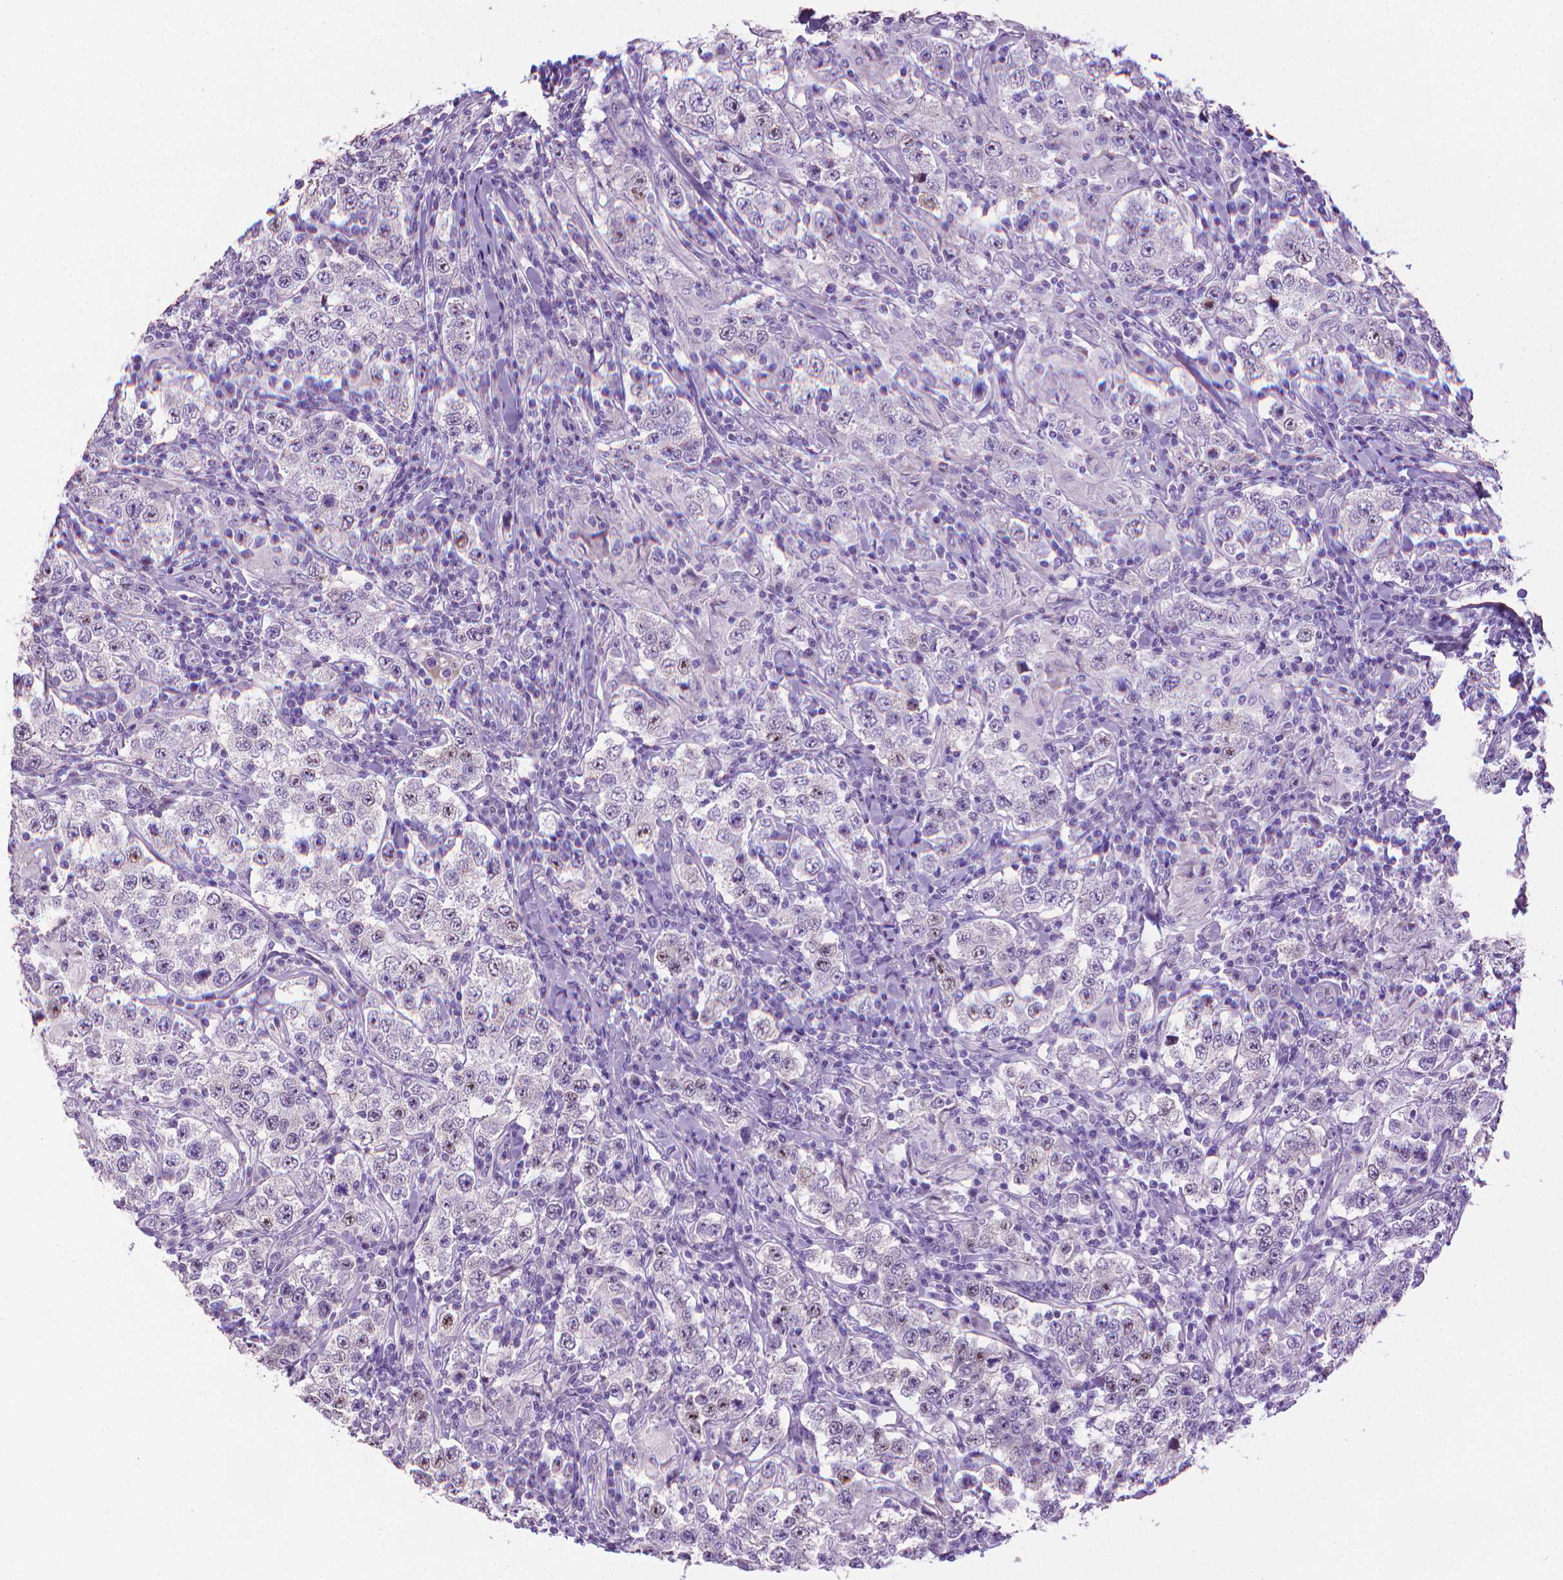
{"staining": {"intensity": "negative", "quantity": "none", "location": "none"}, "tissue": "testis cancer", "cell_type": "Tumor cells", "image_type": "cancer", "snomed": [{"axis": "morphology", "description": "Seminoma, NOS"}, {"axis": "morphology", "description": "Carcinoma, Embryonal, NOS"}, {"axis": "topography", "description": "Testis"}], "caption": "Tumor cells are negative for brown protein staining in testis cancer.", "gene": "PNMA2", "patient": {"sex": "male", "age": 41}}